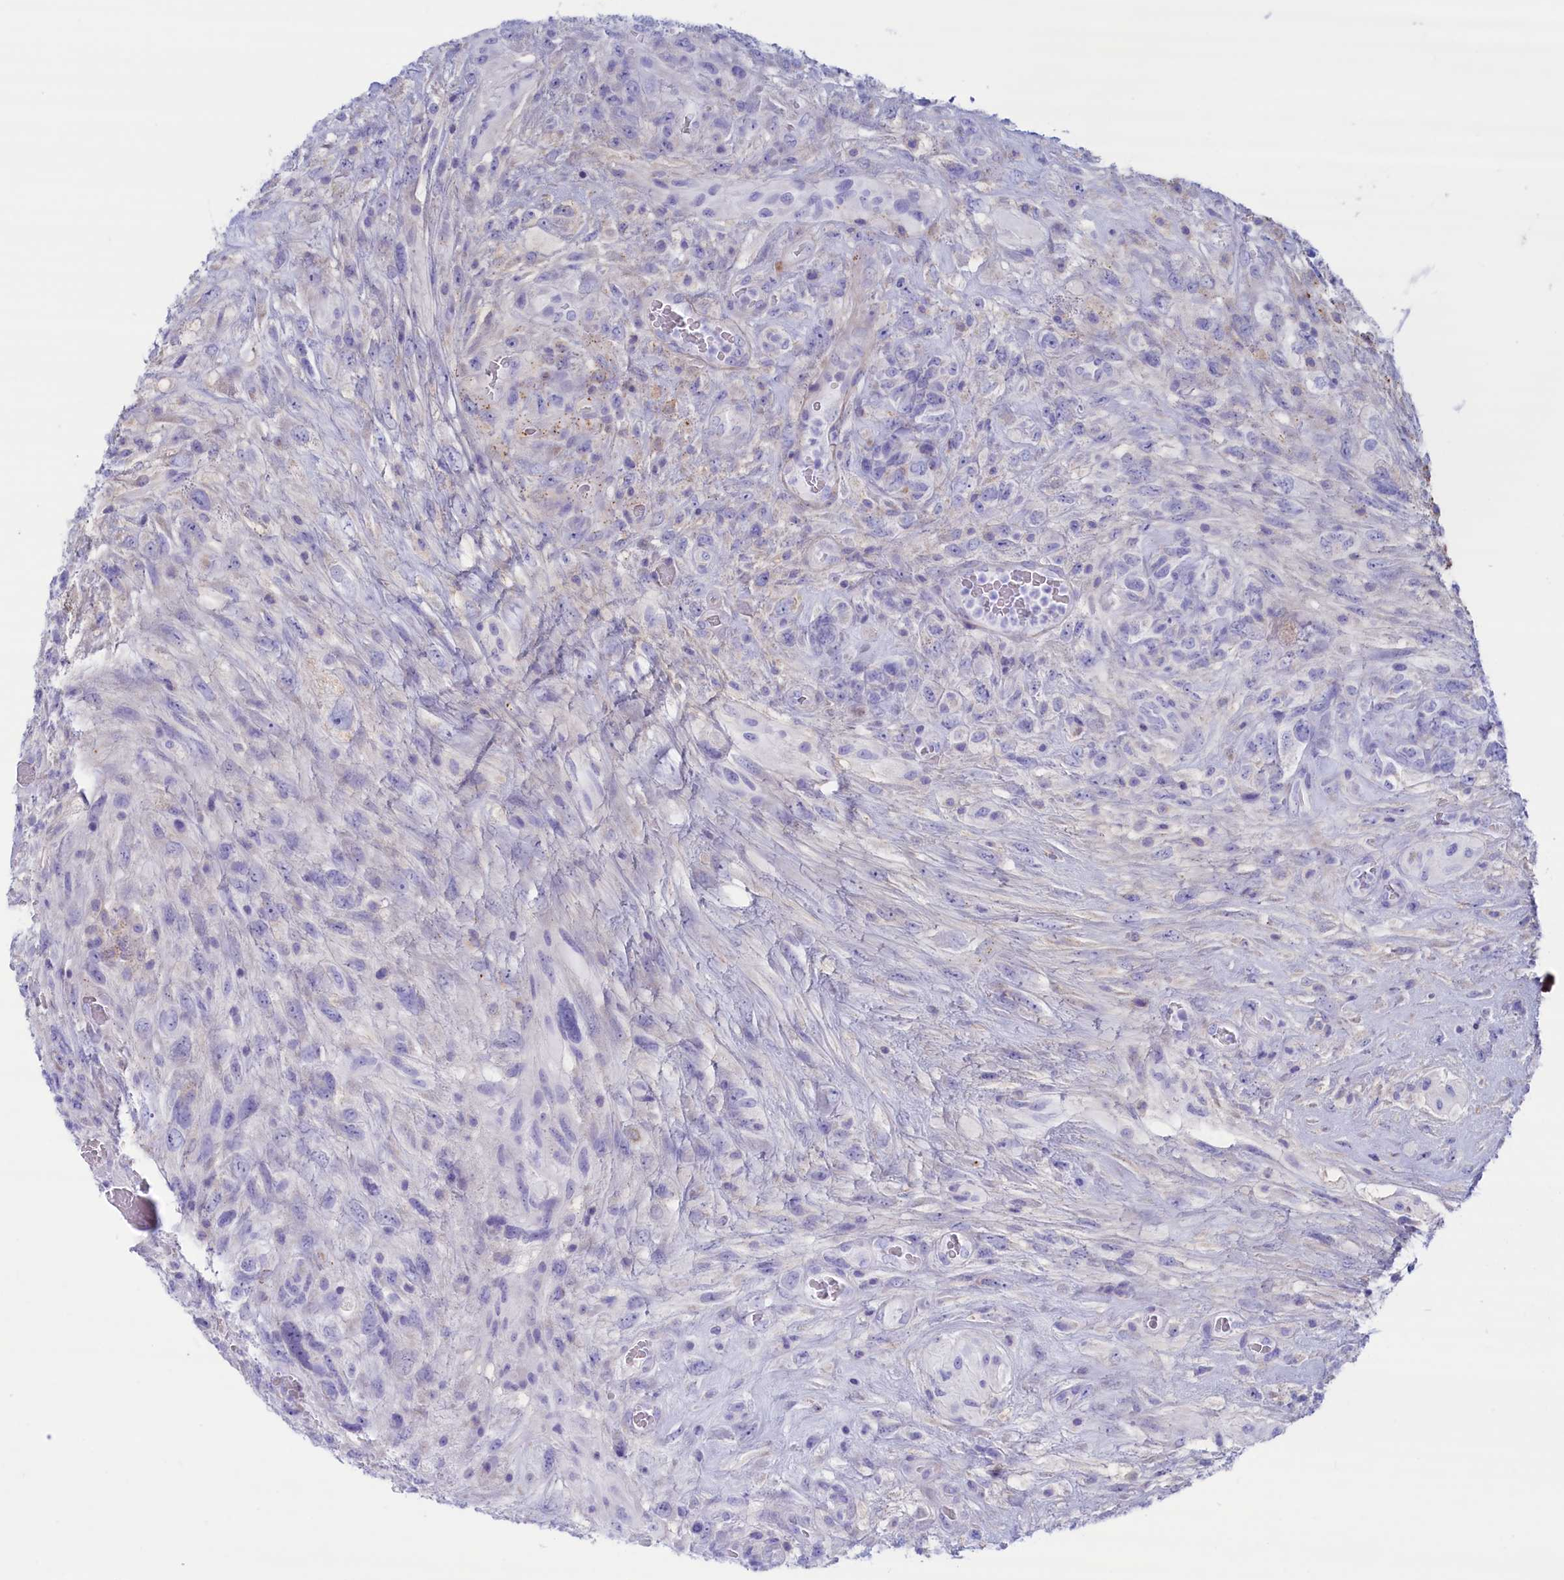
{"staining": {"intensity": "negative", "quantity": "none", "location": "none"}, "tissue": "glioma", "cell_type": "Tumor cells", "image_type": "cancer", "snomed": [{"axis": "morphology", "description": "Glioma, malignant, High grade"}, {"axis": "topography", "description": "Brain"}], "caption": "Tumor cells show no significant positivity in glioma. (Stains: DAB (3,3'-diaminobenzidine) immunohistochemistry (IHC) with hematoxylin counter stain, Microscopy: brightfield microscopy at high magnification).", "gene": "MPV17L2", "patient": {"sex": "male", "age": 61}}